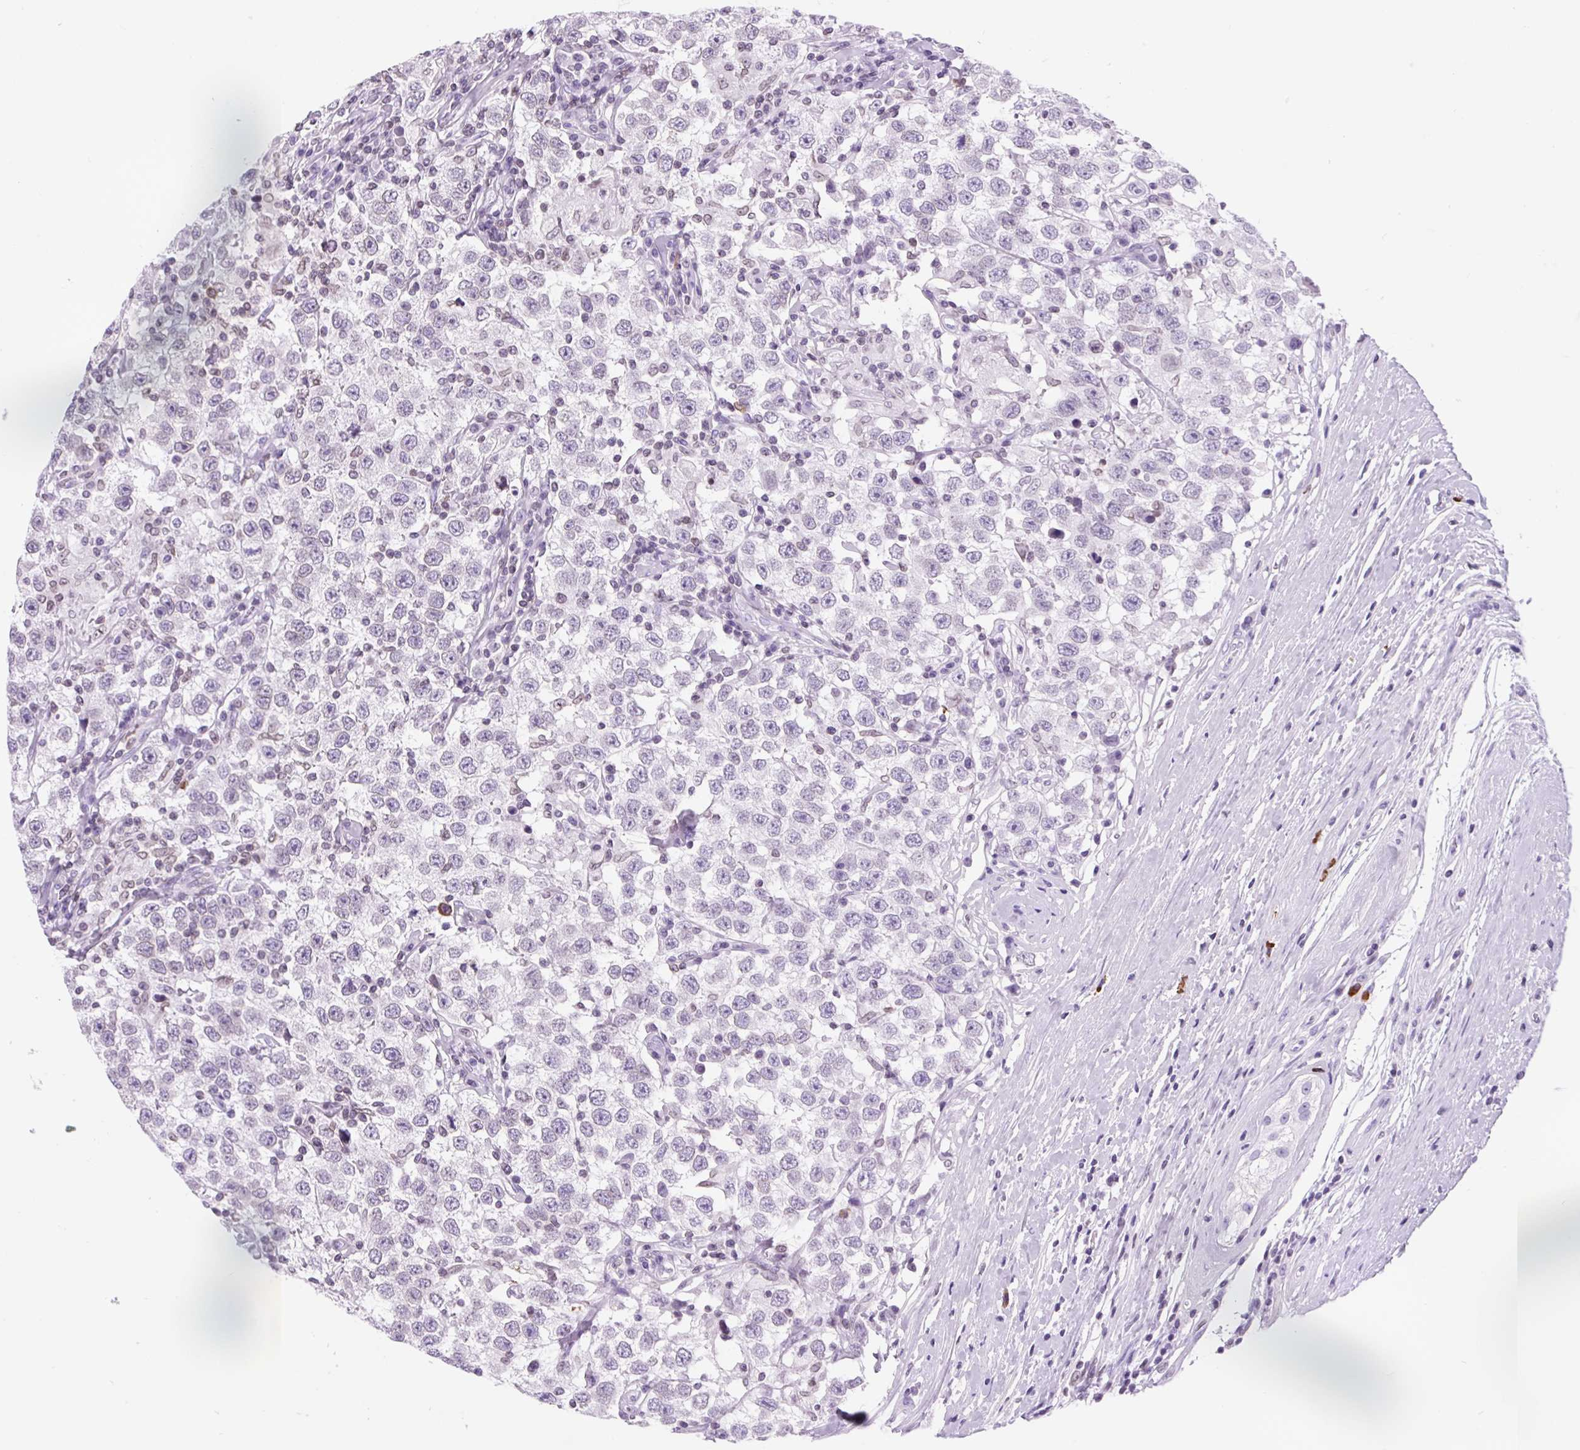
{"staining": {"intensity": "weak", "quantity": "<25%", "location": "cytoplasmic/membranous,nuclear"}, "tissue": "testis cancer", "cell_type": "Tumor cells", "image_type": "cancer", "snomed": [{"axis": "morphology", "description": "Seminoma, NOS"}, {"axis": "topography", "description": "Testis"}], "caption": "Immunohistochemistry (IHC) image of neoplastic tissue: human testis cancer stained with DAB reveals no significant protein positivity in tumor cells.", "gene": "VPREB1", "patient": {"sex": "male", "age": 41}}